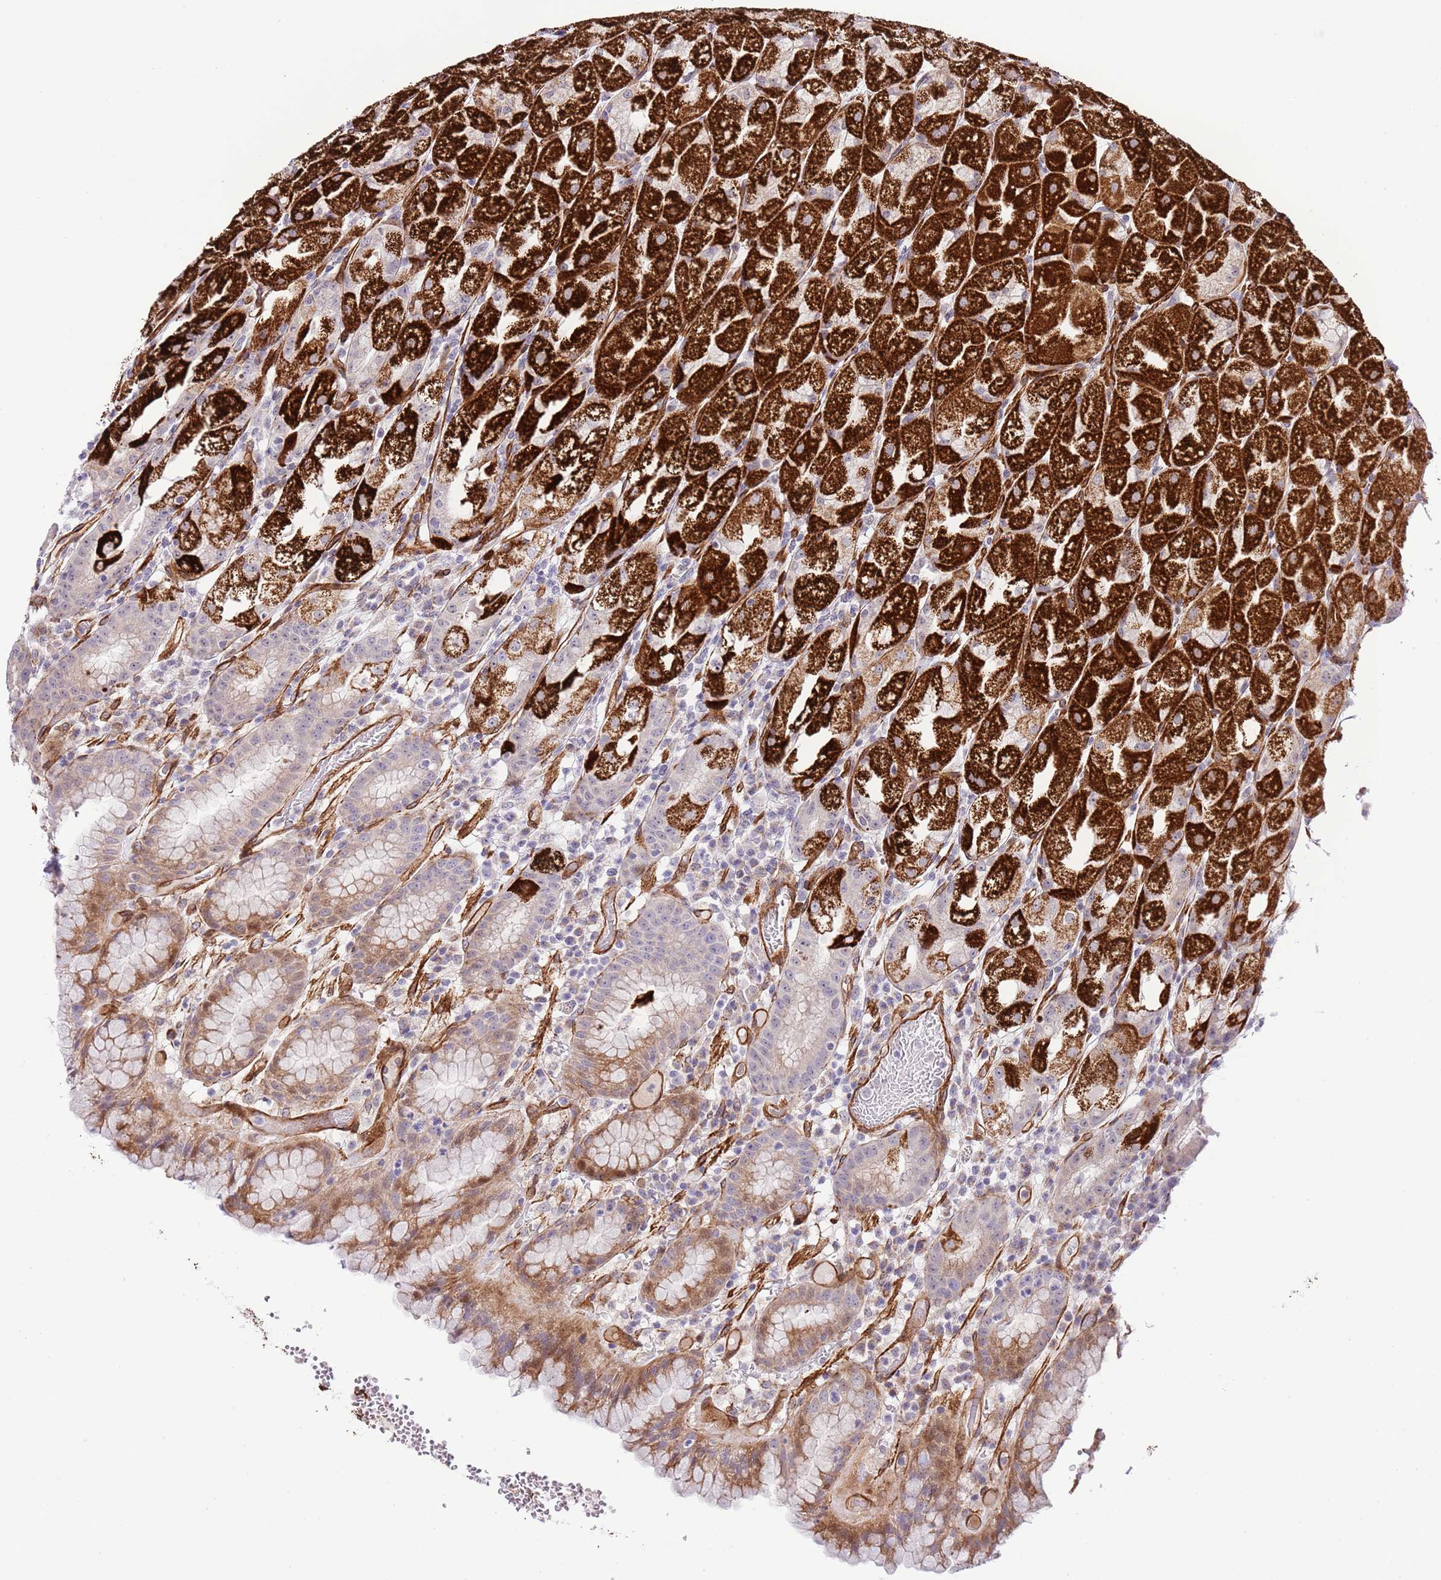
{"staining": {"intensity": "strong", "quantity": ">75%", "location": "cytoplasmic/membranous"}, "tissue": "stomach", "cell_type": "Glandular cells", "image_type": "normal", "snomed": [{"axis": "morphology", "description": "Normal tissue, NOS"}, {"axis": "topography", "description": "Stomach, upper"}], "caption": "Normal stomach reveals strong cytoplasmic/membranous positivity in about >75% of glandular cells (DAB = brown stain, brightfield microscopy at high magnification)..", "gene": "NEK3", "patient": {"sex": "male", "age": 52}}